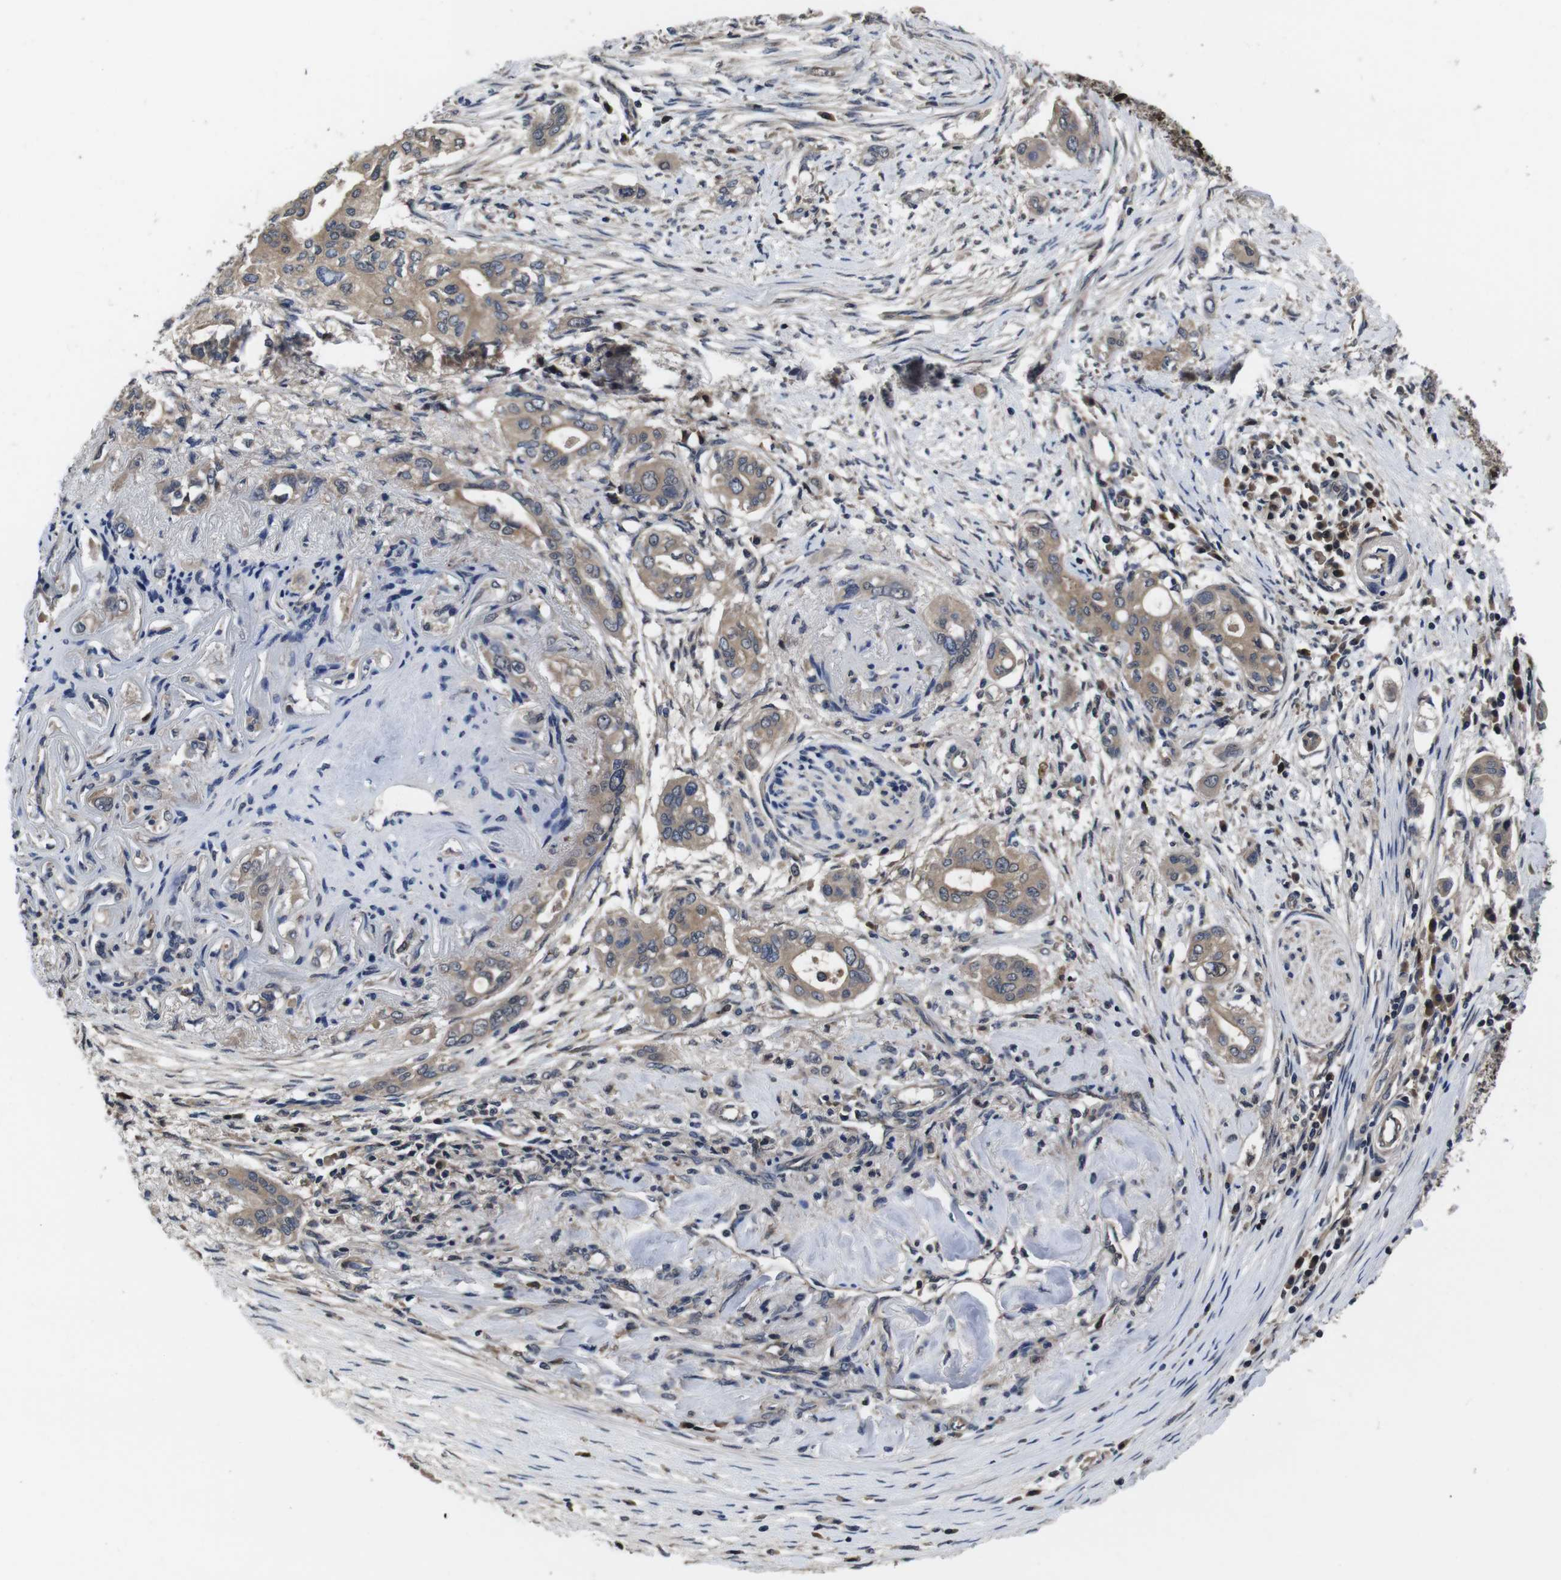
{"staining": {"intensity": "weak", "quantity": ">75%", "location": "cytoplasmic/membranous"}, "tissue": "pancreatic cancer", "cell_type": "Tumor cells", "image_type": "cancer", "snomed": [{"axis": "morphology", "description": "Adenocarcinoma, NOS"}, {"axis": "topography", "description": "Pancreas"}], "caption": "About >75% of tumor cells in human pancreatic cancer demonstrate weak cytoplasmic/membranous protein expression as visualized by brown immunohistochemical staining.", "gene": "CXCL11", "patient": {"sex": "female", "age": 60}}